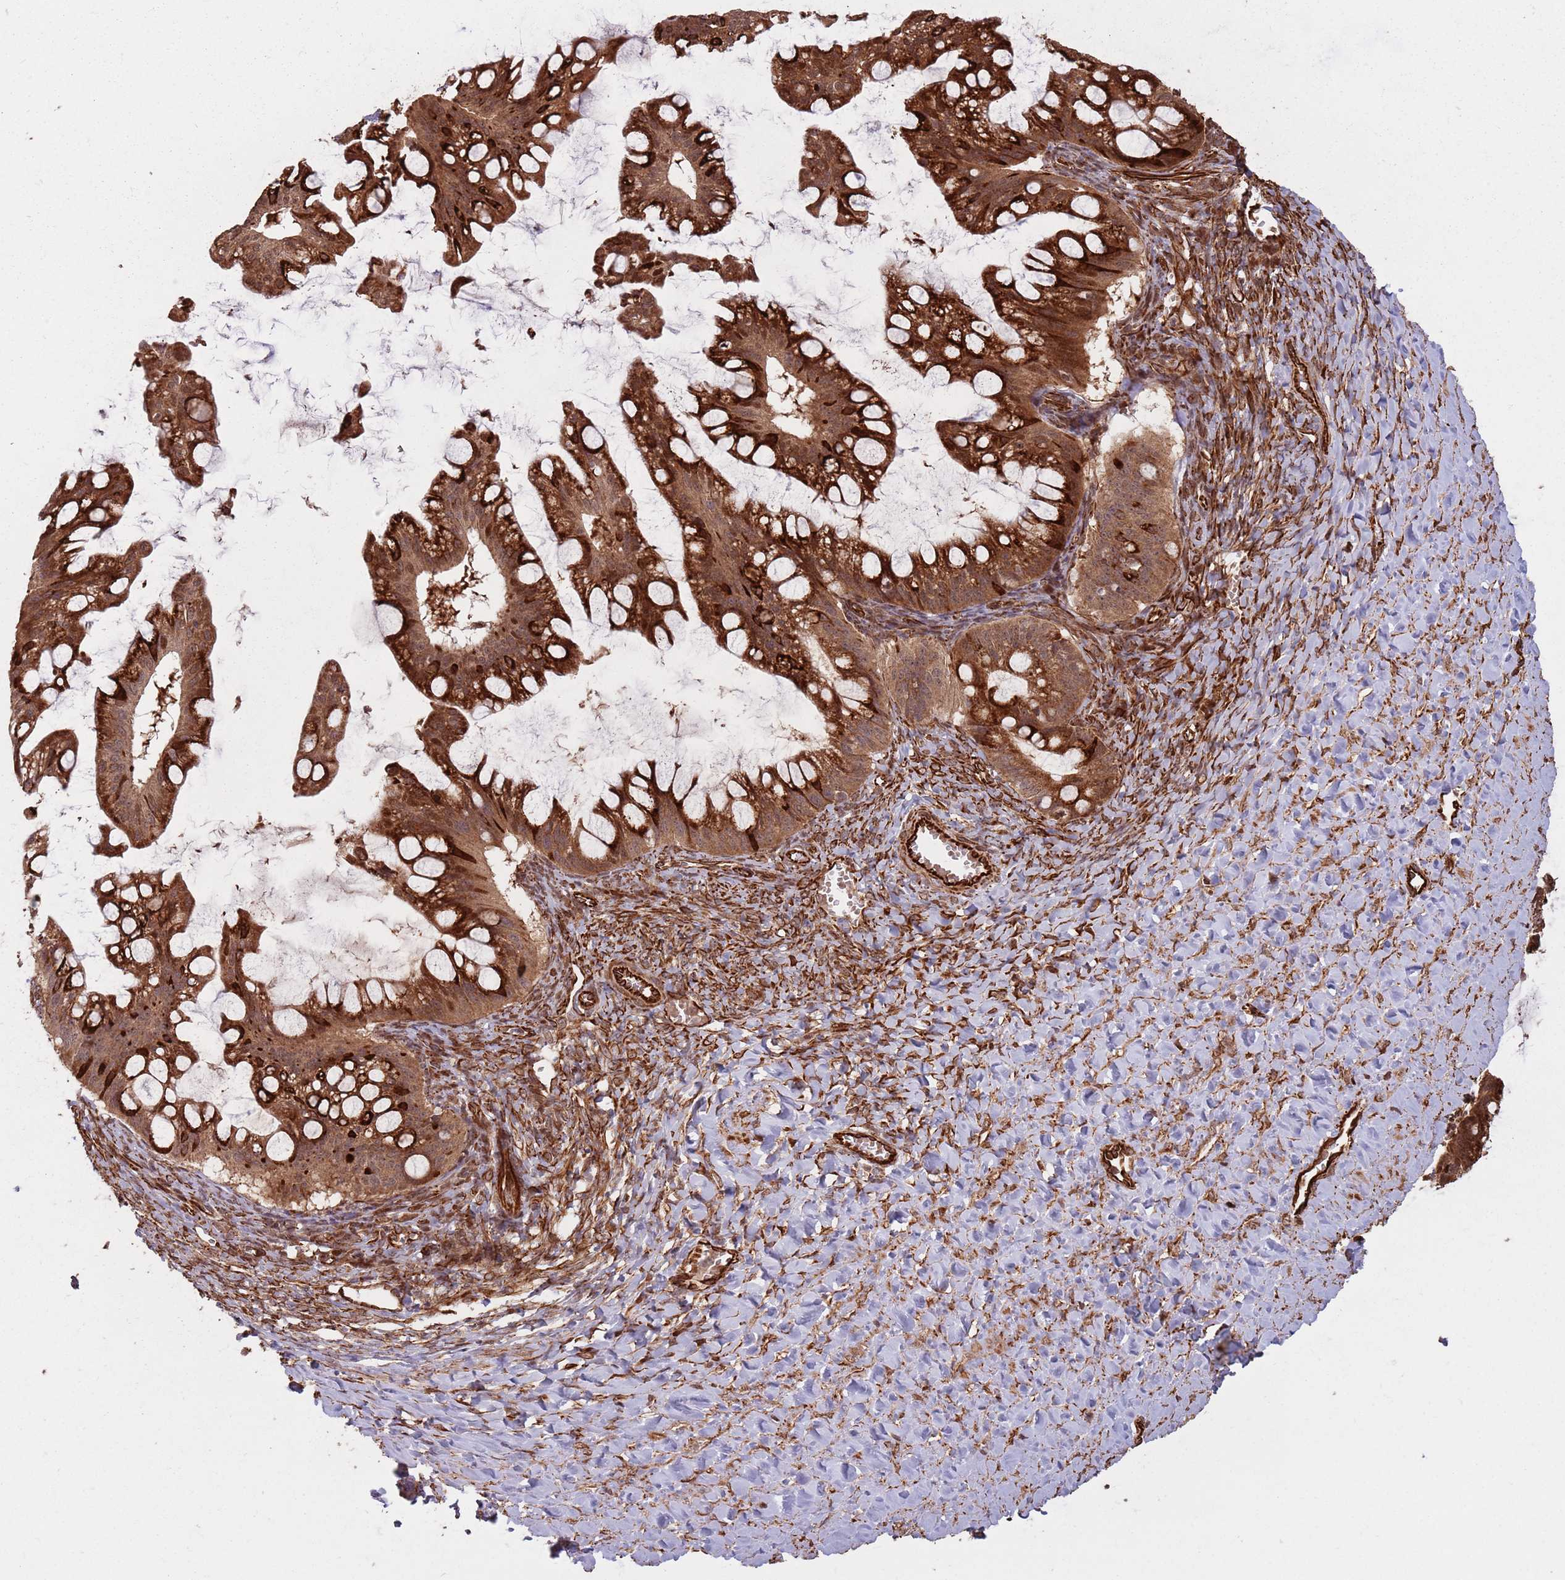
{"staining": {"intensity": "strong", "quantity": ">75%", "location": "cytoplasmic/membranous,nuclear"}, "tissue": "ovarian cancer", "cell_type": "Tumor cells", "image_type": "cancer", "snomed": [{"axis": "morphology", "description": "Cystadenocarcinoma, mucinous, NOS"}, {"axis": "topography", "description": "Ovary"}], "caption": "Immunohistochemical staining of human ovarian cancer (mucinous cystadenocarcinoma) reveals strong cytoplasmic/membranous and nuclear protein expression in about >75% of tumor cells.", "gene": "ADAMTS3", "patient": {"sex": "female", "age": 73}}